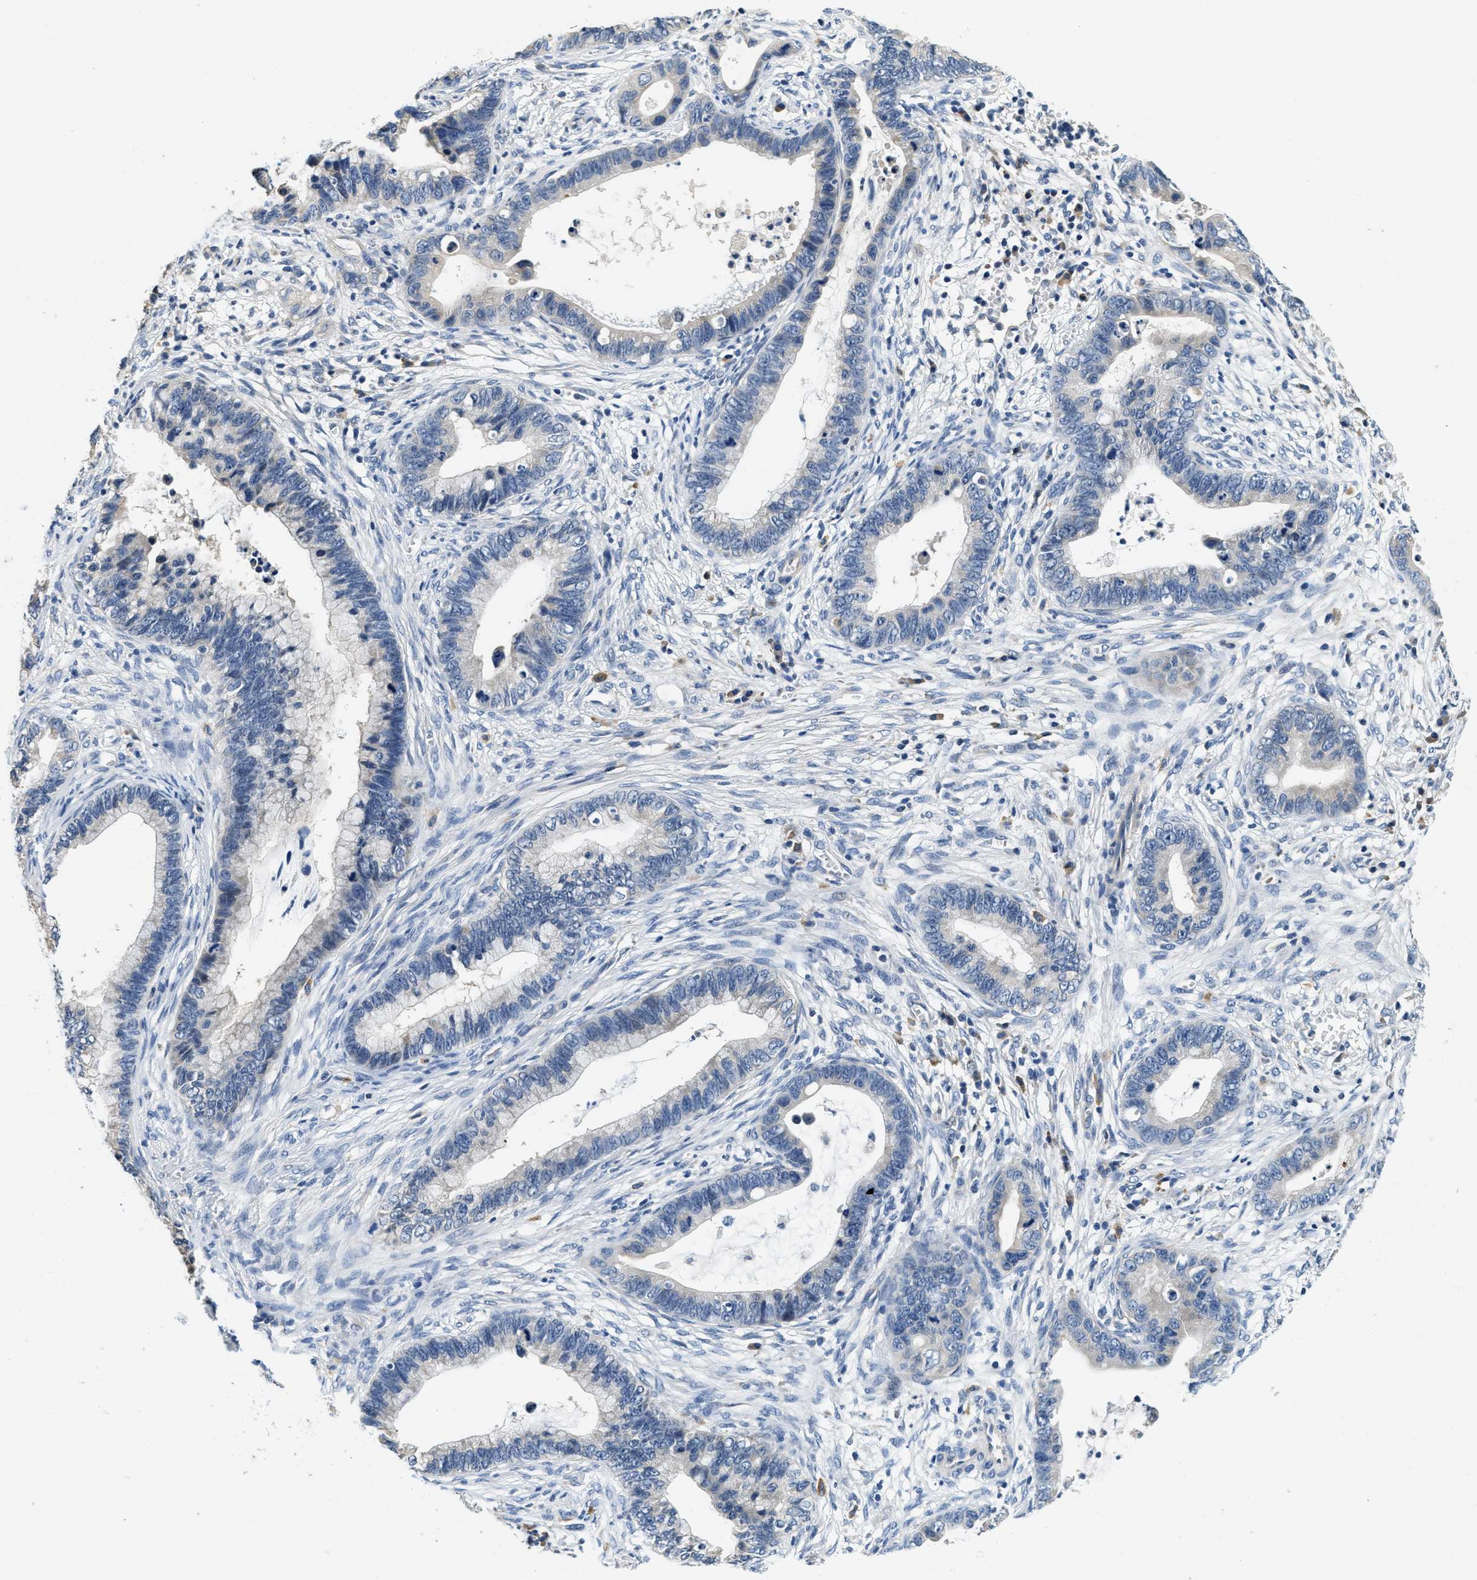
{"staining": {"intensity": "negative", "quantity": "none", "location": "none"}, "tissue": "cervical cancer", "cell_type": "Tumor cells", "image_type": "cancer", "snomed": [{"axis": "morphology", "description": "Adenocarcinoma, NOS"}, {"axis": "topography", "description": "Cervix"}], "caption": "Immunohistochemistry of human adenocarcinoma (cervical) exhibits no positivity in tumor cells.", "gene": "ALDH3A2", "patient": {"sex": "female", "age": 44}}